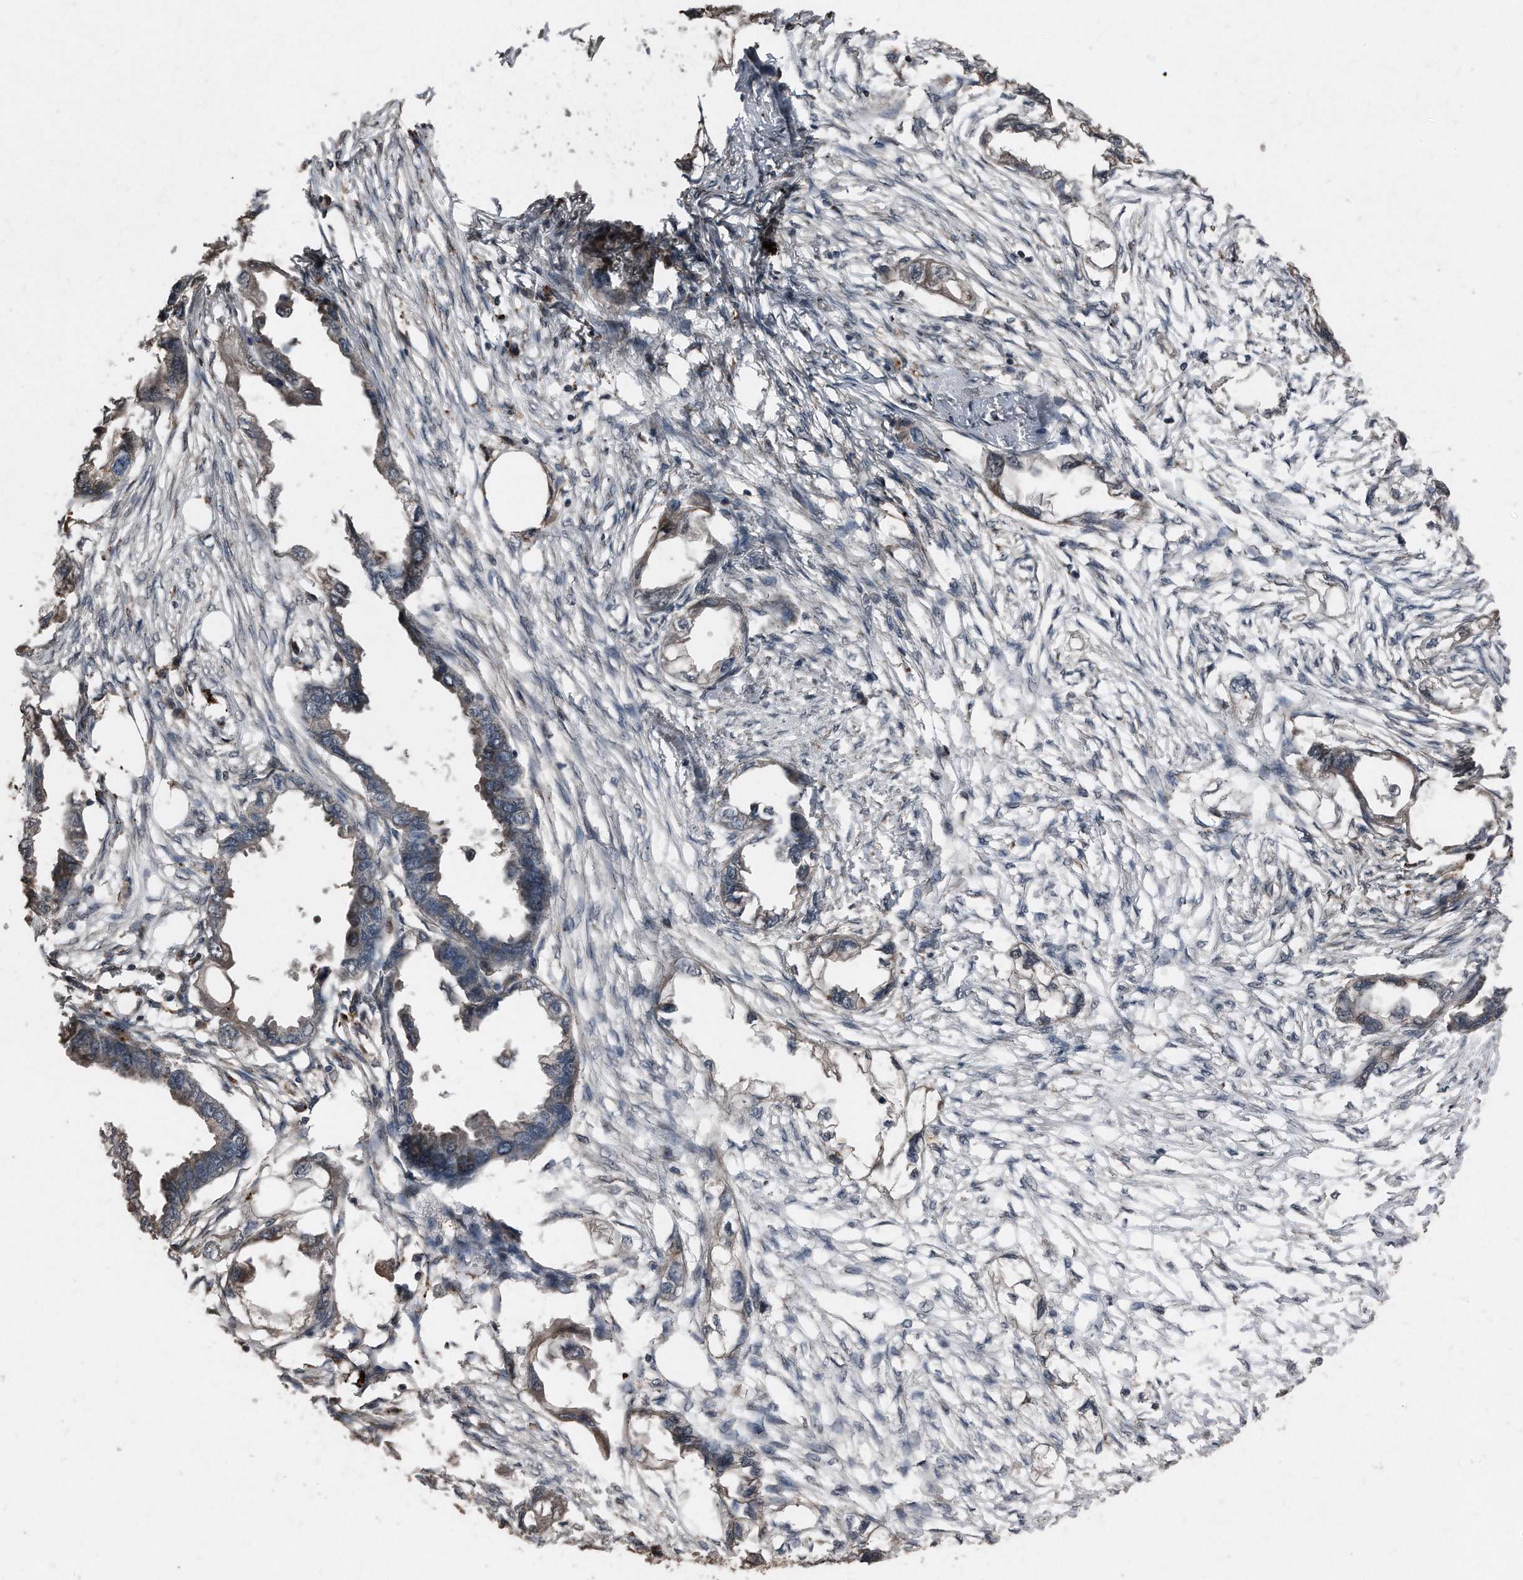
{"staining": {"intensity": "weak", "quantity": "<25%", "location": "cytoplasmic/membranous"}, "tissue": "endometrial cancer", "cell_type": "Tumor cells", "image_type": "cancer", "snomed": [{"axis": "morphology", "description": "Adenocarcinoma, NOS"}, {"axis": "morphology", "description": "Adenocarcinoma, metastatic, NOS"}, {"axis": "topography", "description": "Adipose tissue"}, {"axis": "topography", "description": "Endometrium"}], "caption": "Immunohistochemistry image of human endometrial cancer stained for a protein (brown), which demonstrates no staining in tumor cells.", "gene": "ANKRD10", "patient": {"sex": "female", "age": 67}}